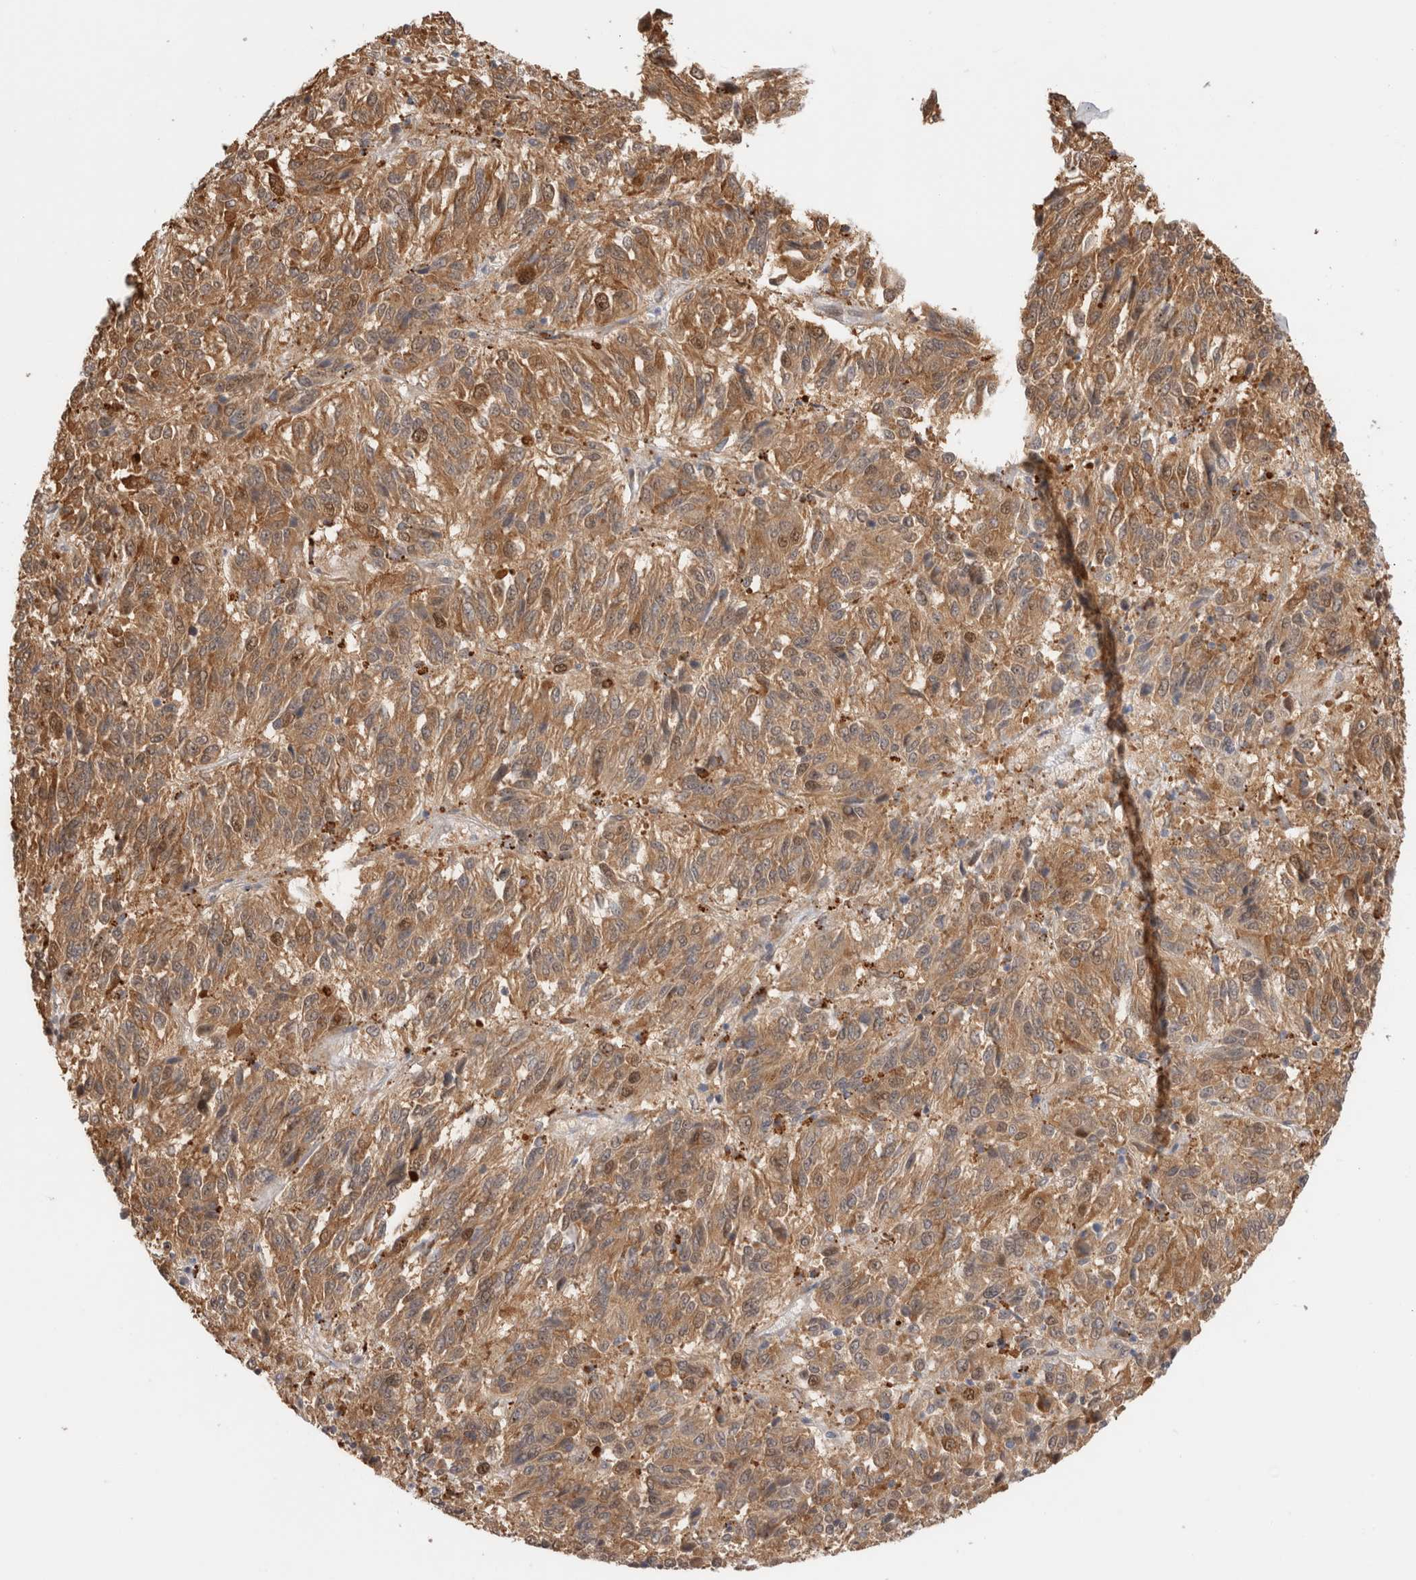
{"staining": {"intensity": "moderate", "quantity": ">75%", "location": "cytoplasmic/membranous"}, "tissue": "melanoma", "cell_type": "Tumor cells", "image_type": "cancer", "snomed": [{"axis": "morphology", "description": "Malignant melanoma, Metastatic site"}, {"axis": "topography", "description": "Lung"}], "caption": "Malignant melanoma (metastatic site) was stained to show a protein in brown. There is medium levels of moderate cytoplasmic/membranous expression in about >75% of tumor cells.", "gene": "ACTL9", "patient": {"sex": "male", "age": 64}}